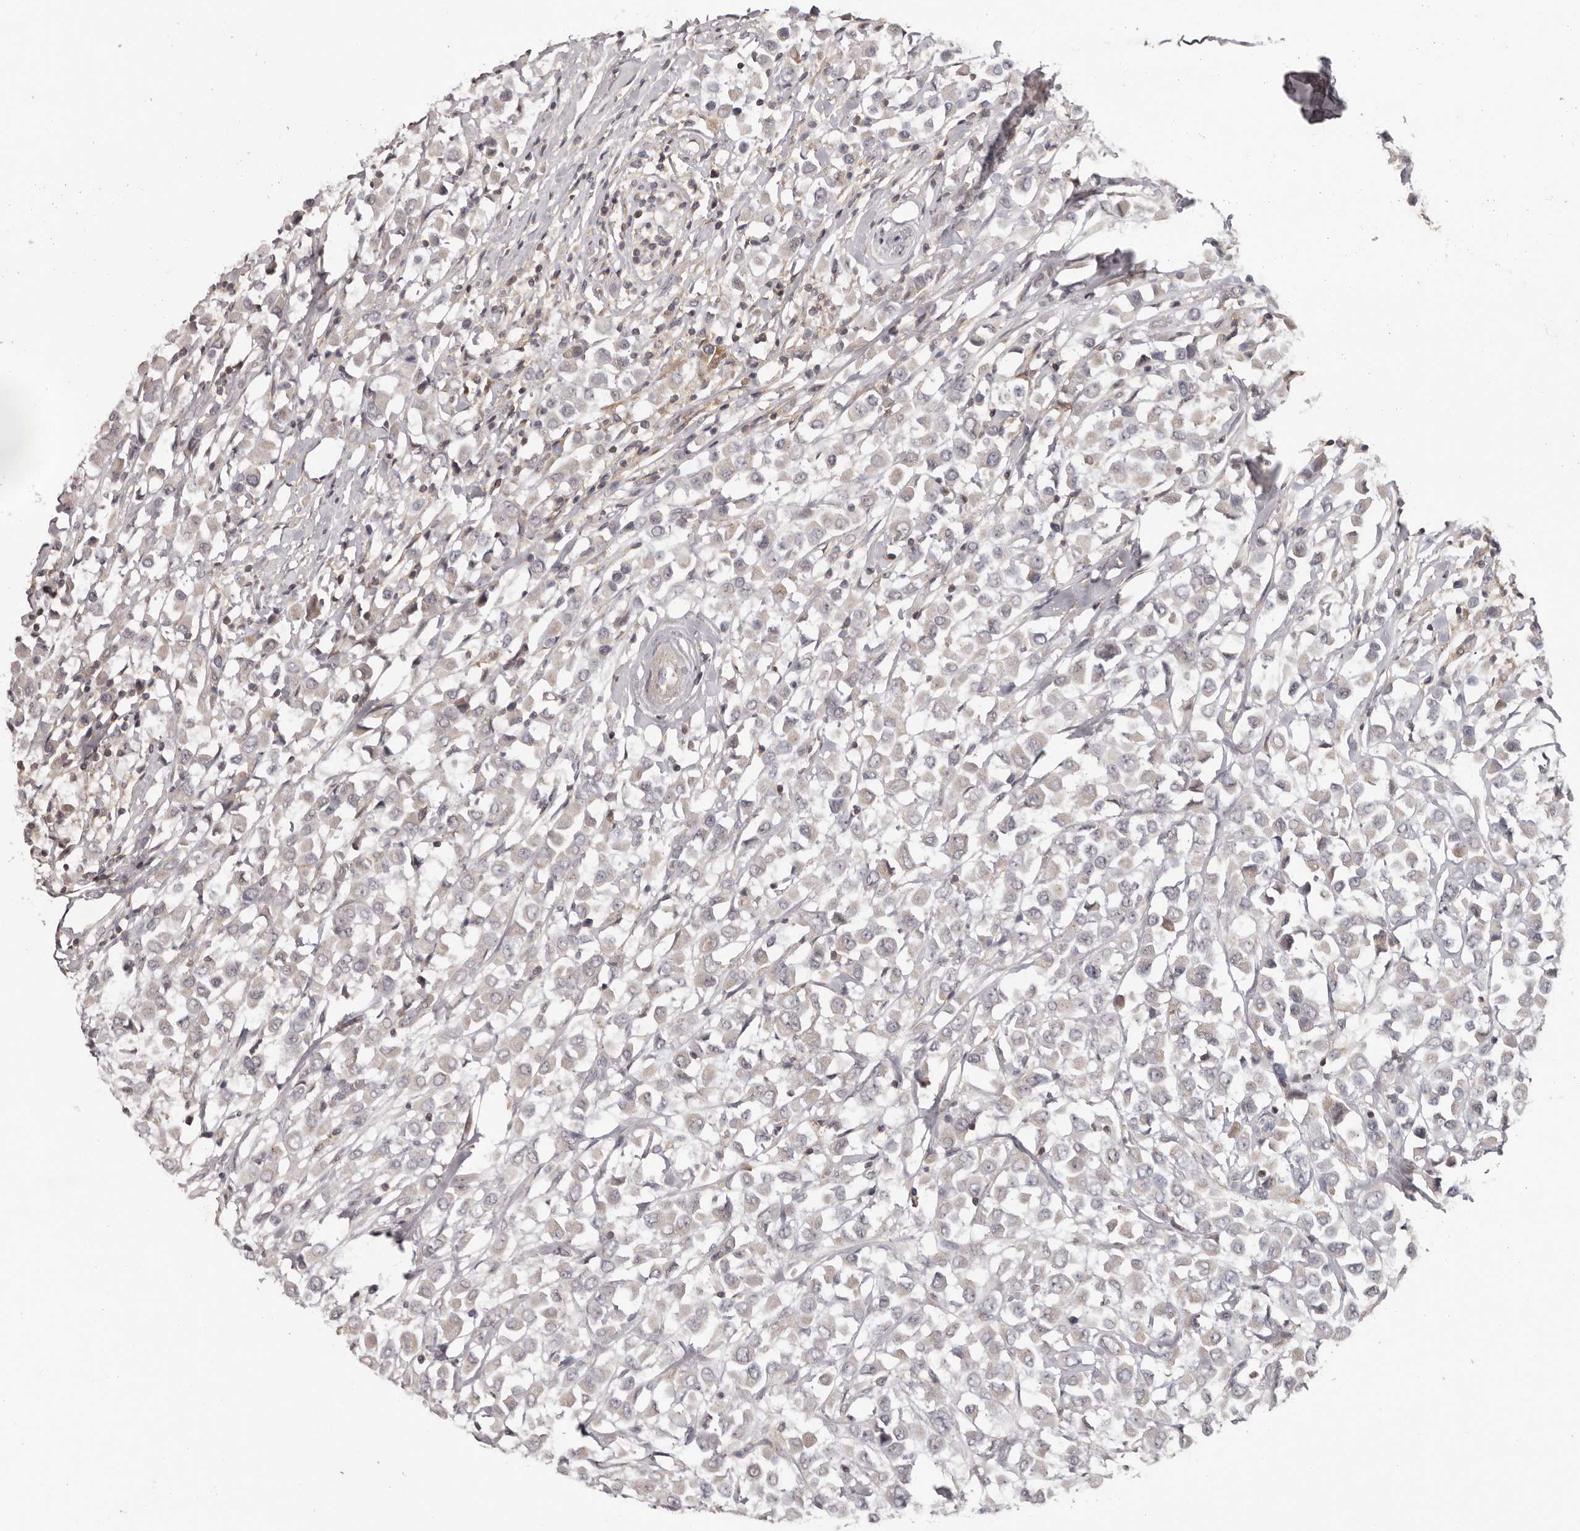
{"staining": {"intensity": "negative", "quantity": "none", "location": "none"}, "tissue": "breast cancer", "cell_type": "Tumor cells", "image_type": "cancer", "snomed": [{"axis": "morphology", "description": "Duct carcinoma"}, {"axis": "topography", "description": "Breast"}], "caption": "The image exhibits no staining of tumor cells in breast cancer.", "gene": "ANKRD44", "patient": {"sex": "female", "age": 61}}